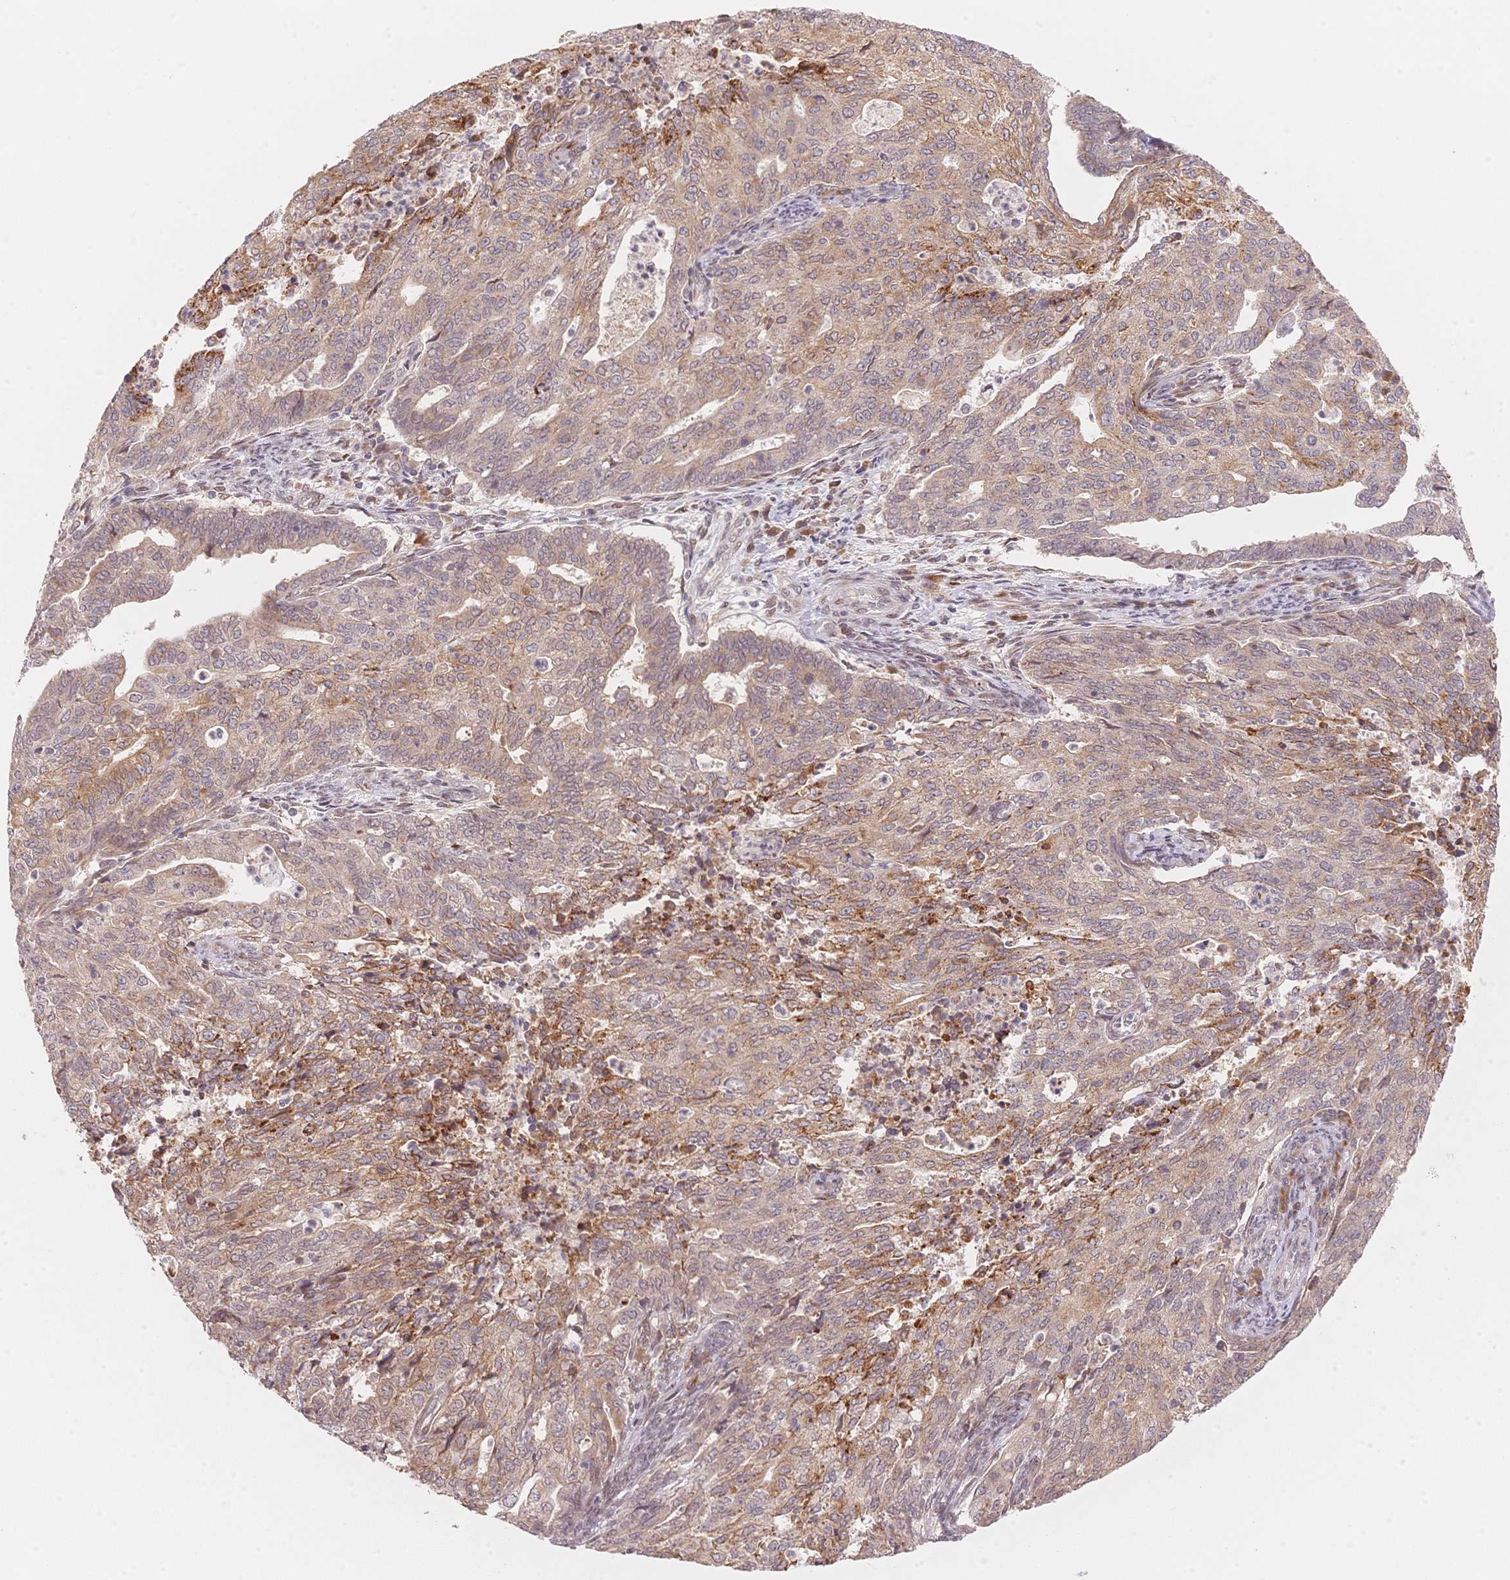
{"staining": {"intensity": "moderate", "quantity": "25%-75%", "location": "cytoplasmic/membranous"}, "tissue": "endometrial cancer", "cell_type": "Tumor cells", "image_type": "cancer", "snomed": [{"axis": "morphology", "description": "Adenocarcinoma, NOS"}, {"axis": "topography", "description": "Endometrium"}], "caption": "Human endometrial cancer (adenocarcinoma) stained with a protein marker demonstrates moderate staining in tumor cells.", "gene": "STK39", "patient": {"sex": "female", "age": 82}}